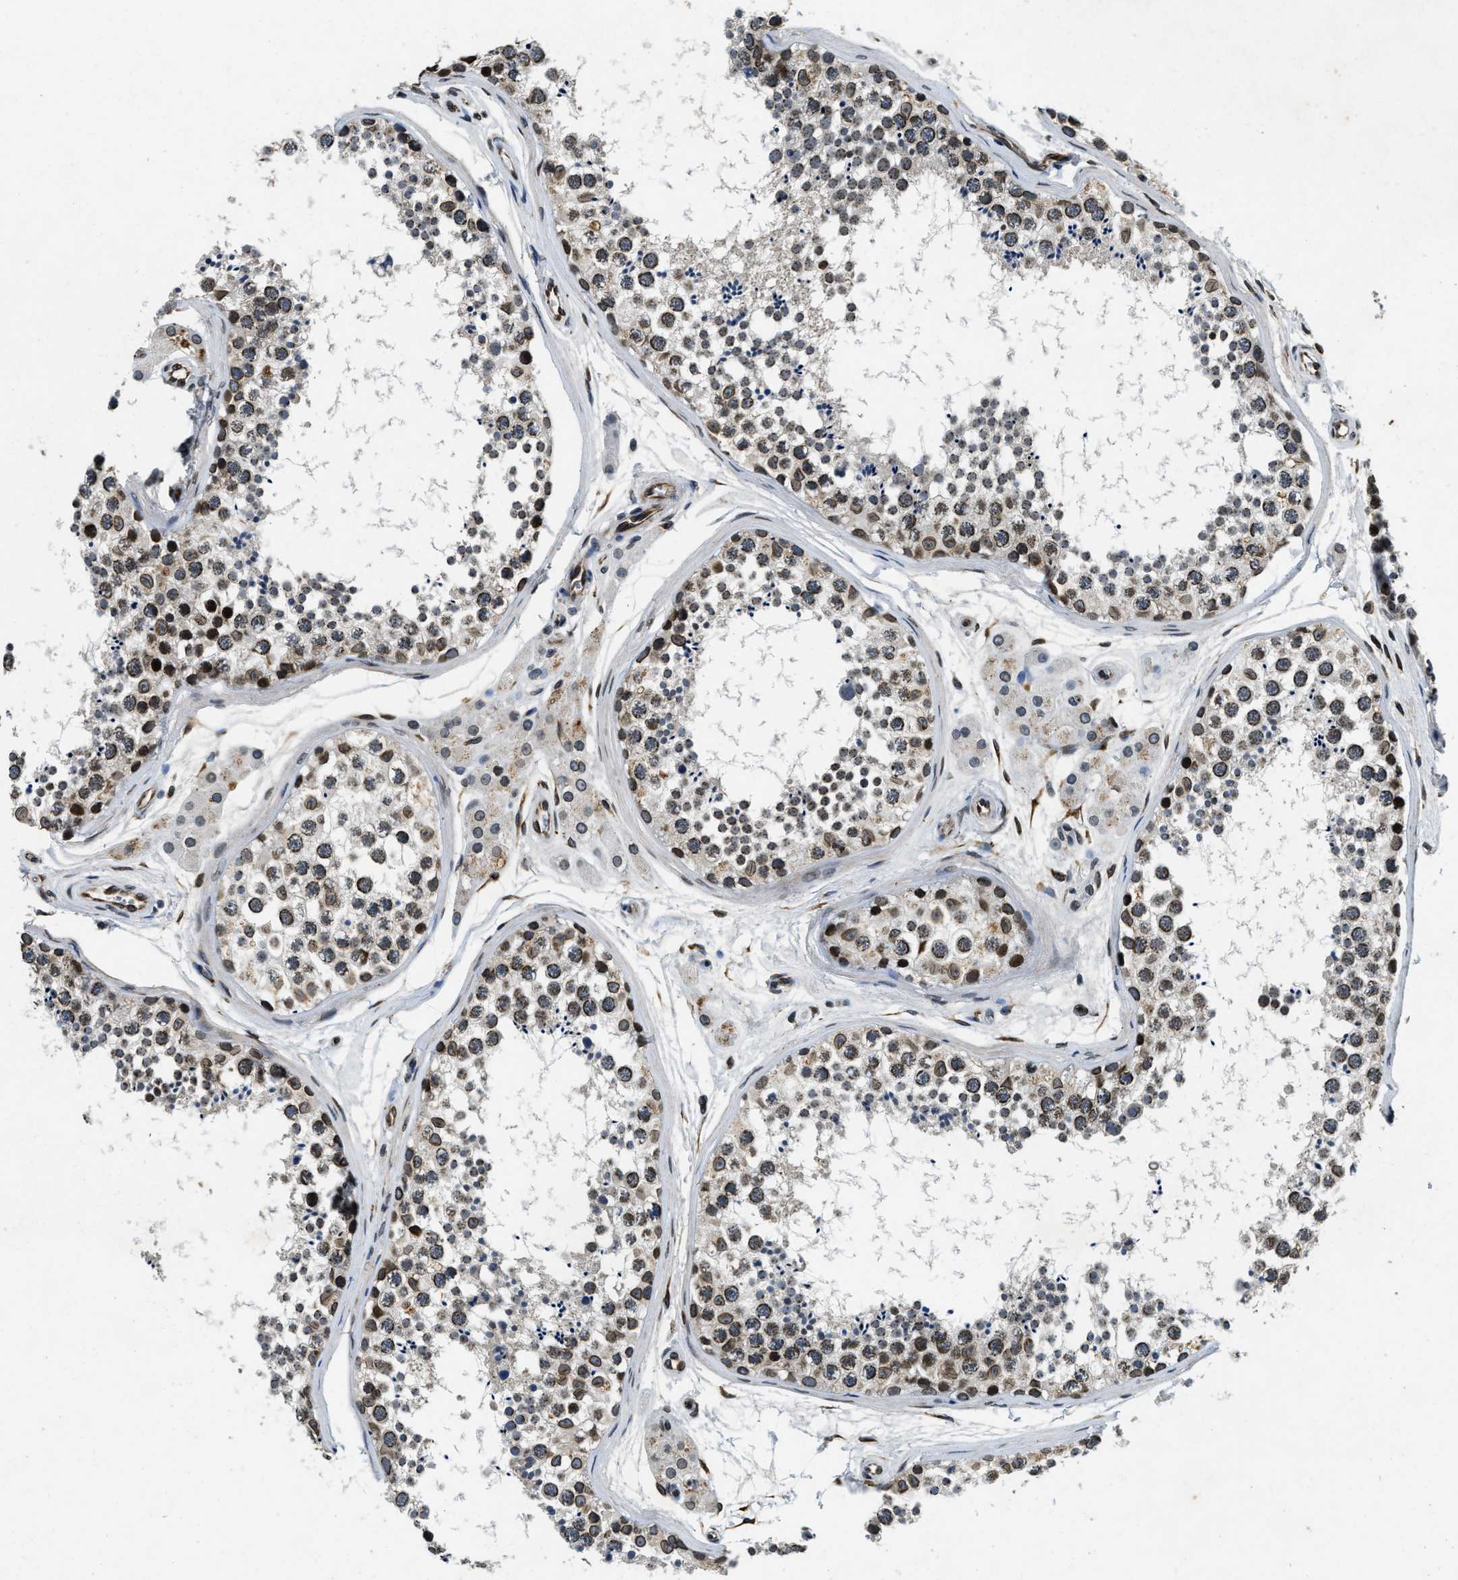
{"staining": {"intensity": "moderate", "quantity": ">75%", "location": "cytoplasmic/membranous,nuclear"}, "tissue": "testis", "cell_type": "Cells in seminiferous ducts", "image_type": "normal", "snomed": [{"axis": "morphology", "description": "Normal tissue, NOS"}, {"axis": "topography", "description": "Testis"}], "caption": "Immunohistochemical staining of benign human testis displays >75% levels of moderate cytoplasmic/membranous,nuclear protein expression in about >75% of cells in seminiferous ducts.", "gene": "ZC3HC1", "patient": {"sex": "male", "age": 56}}